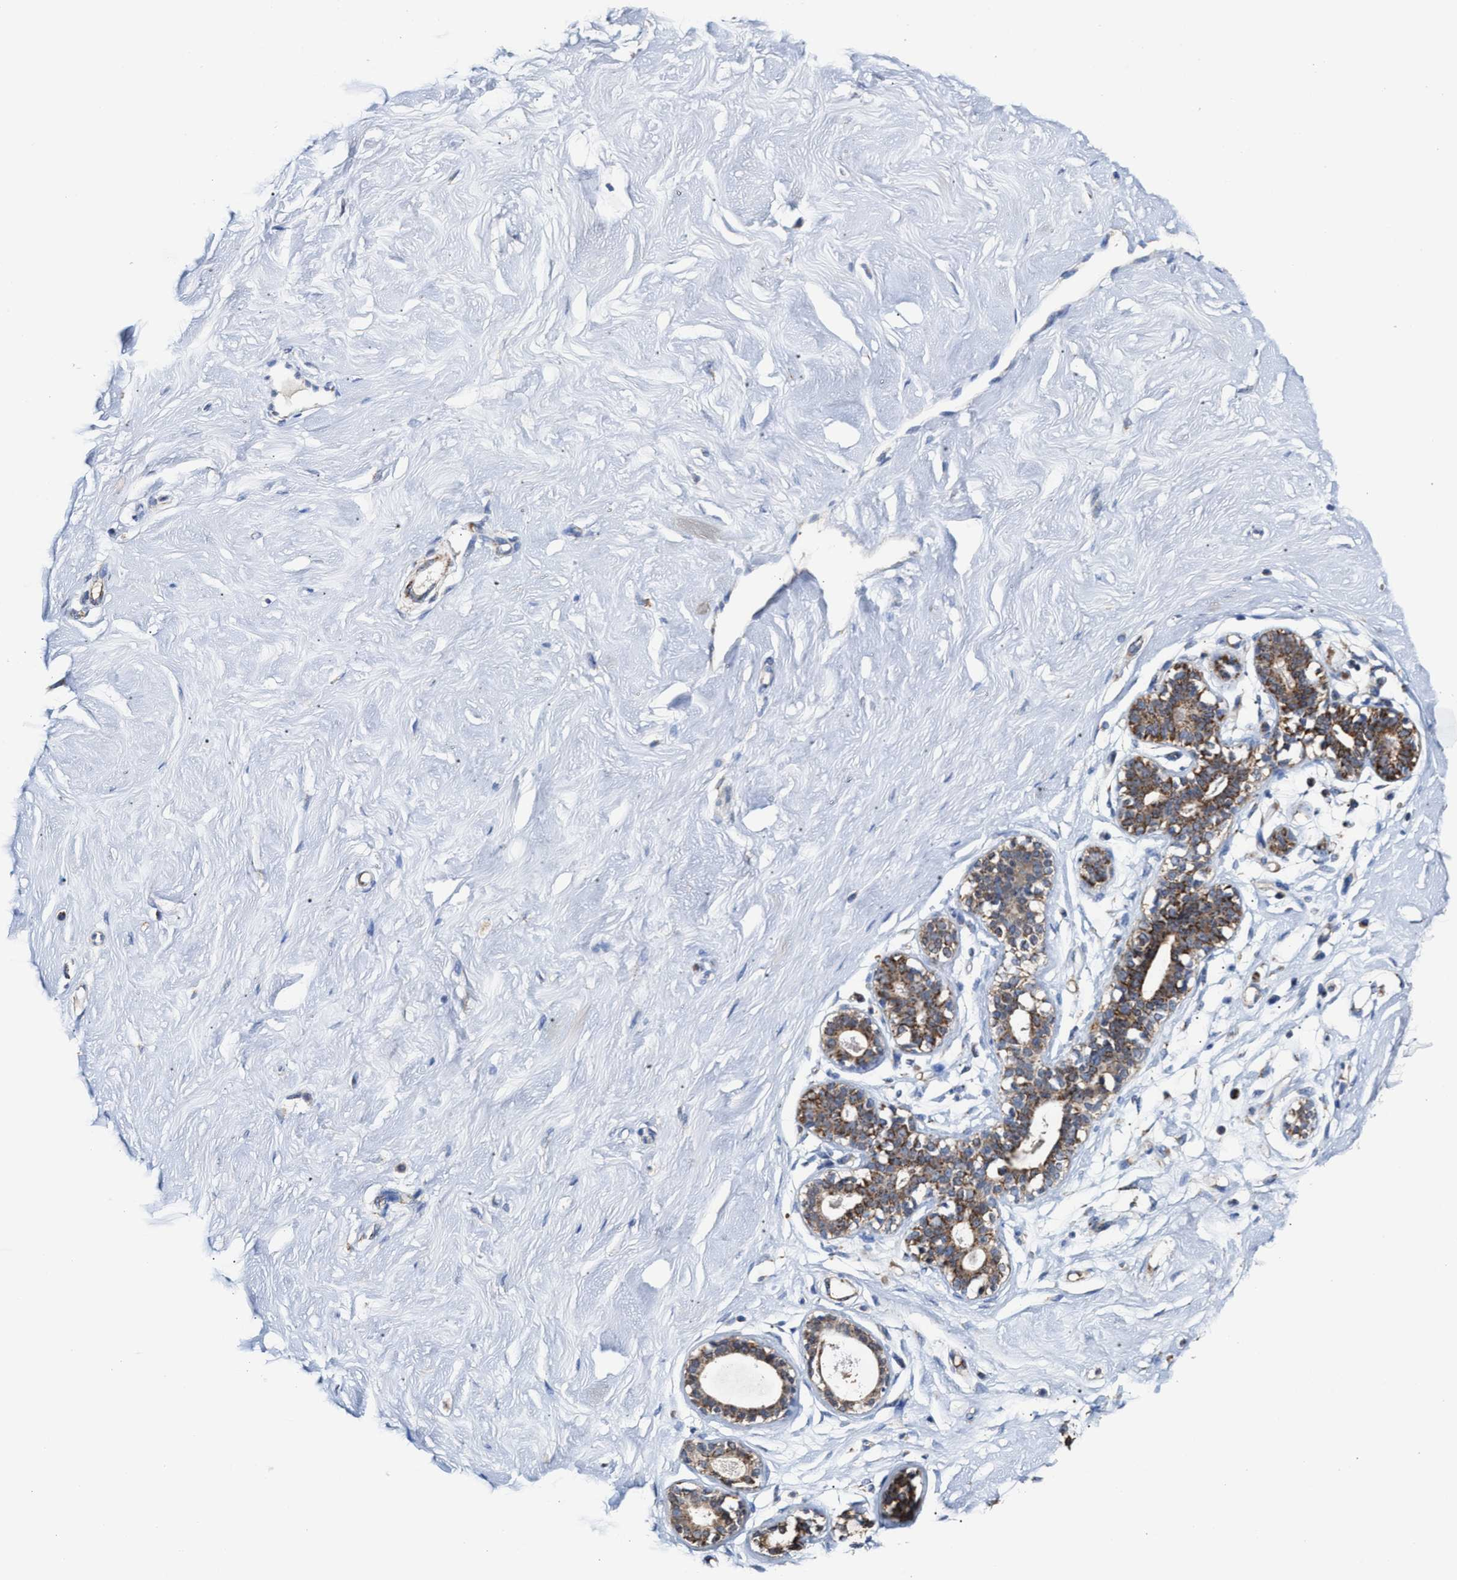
{"staining": {"intensity": "weak", "quantity": "25%-75%", "location": "cytoplasmic/membranous"}, "tissue": "breast", "cell_type": "Adipocytes", "image_type": "normal", "snomed": [{"axis": "morphology", "description": "Normal tissue, NOS"}, {"axis": "topography", "description": "Breast"}], "caption": "IHC (DAB (3,3'-diaminobenzidine)) staining of unremarkable human breast reveals weak cytoplasmic/membranous protein expression in approximately 25%-75% of adipocytes.", "gene": "MECR", "patient": {"sex": "female", "age": 23}}